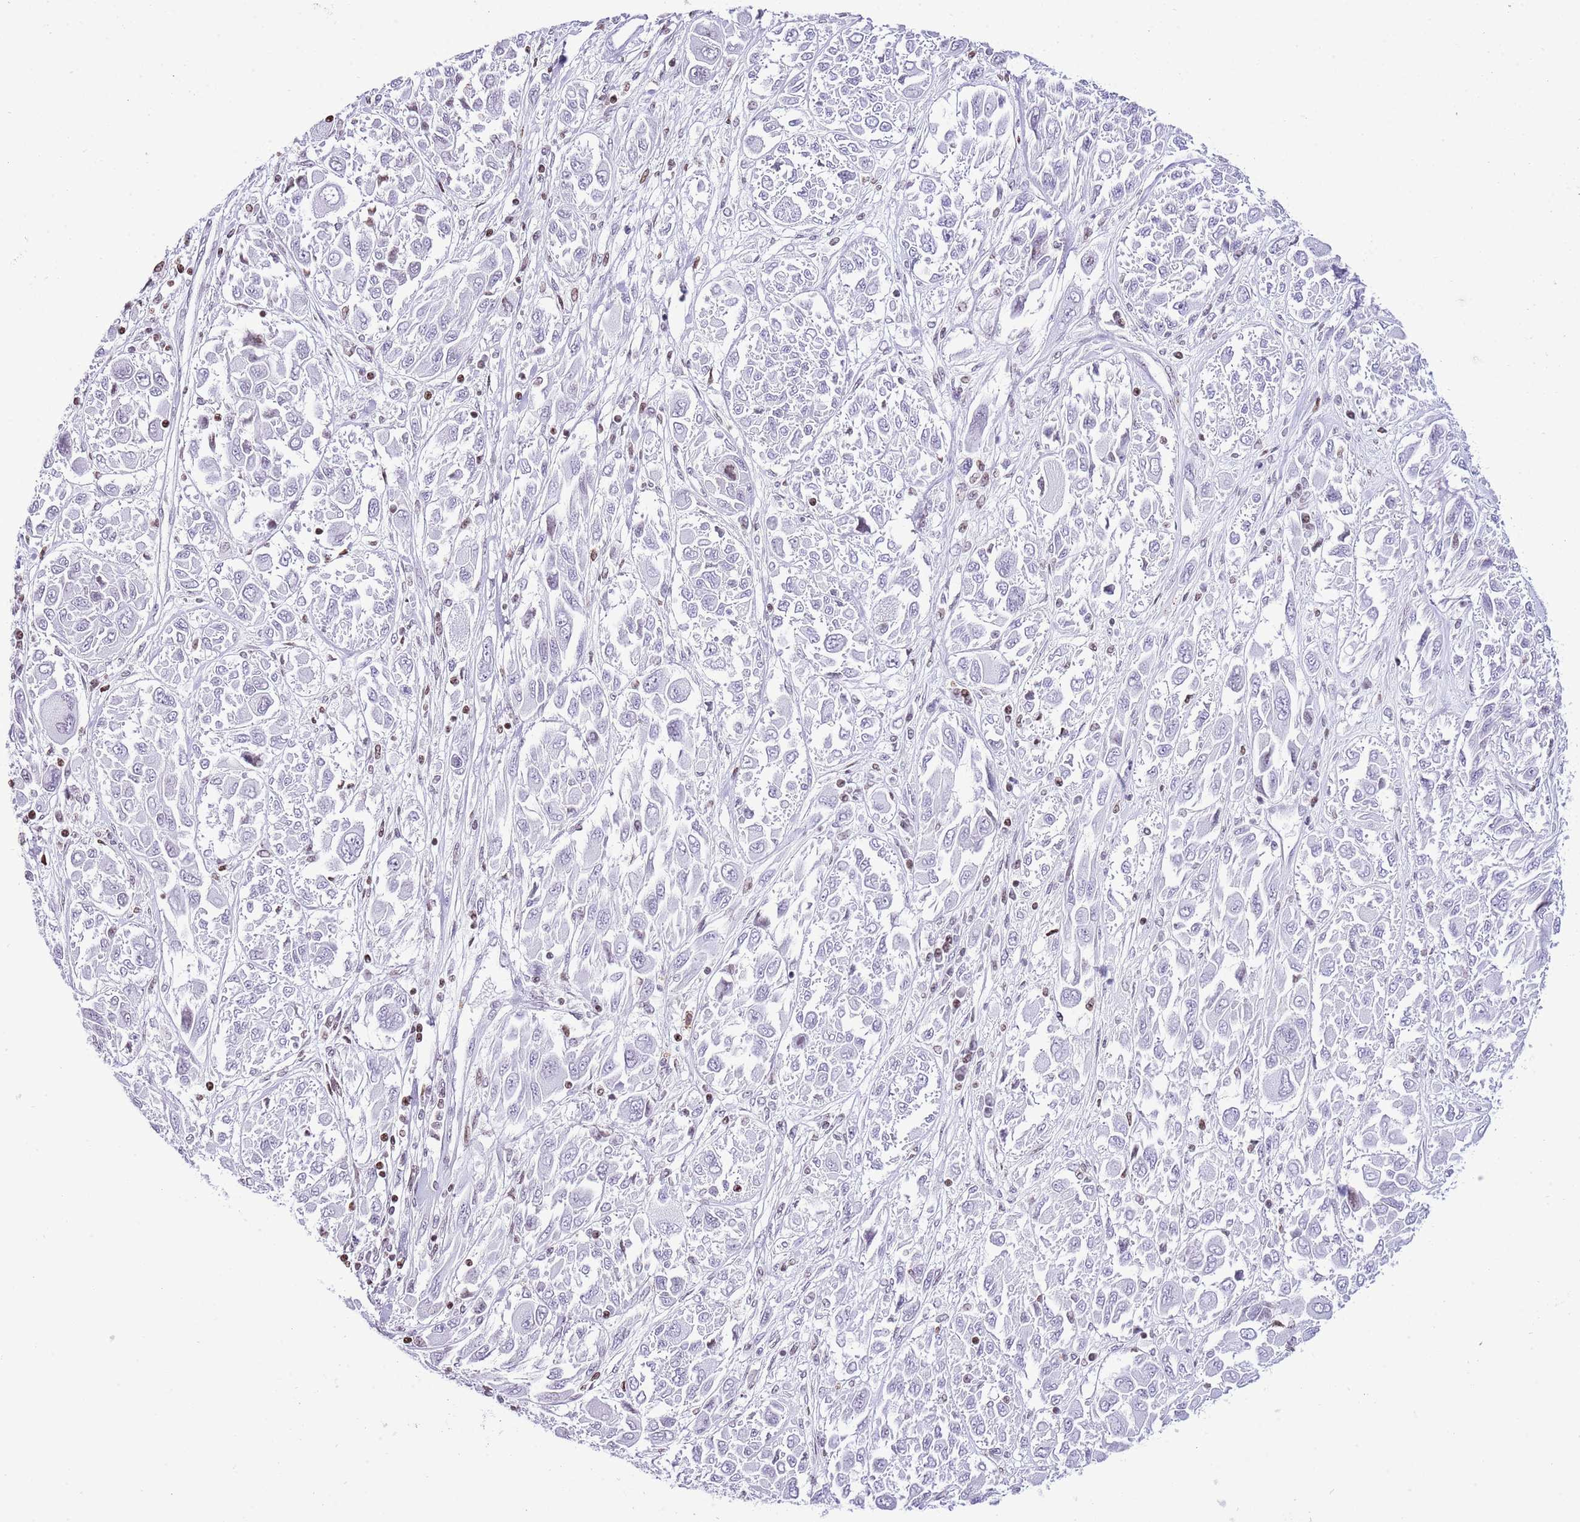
{"staining": {"intensity": "negative", "quantity": "none", "location": "none"}, "tissue": "melanoma", "cell_type": "Tumor cells", "image_type": "cancer", "snomed": [{"axis": "morphology", "description": "Malignant melanoma, NOS"}, {"axis": "topography", "description": "Skin"}], "caption": "A micrograph of malignant melanoma stained for a protein demonstrates no brown staining in tumor cells.", "gene": "PRR15", "patient": {"sex": "female", "age": 91}}